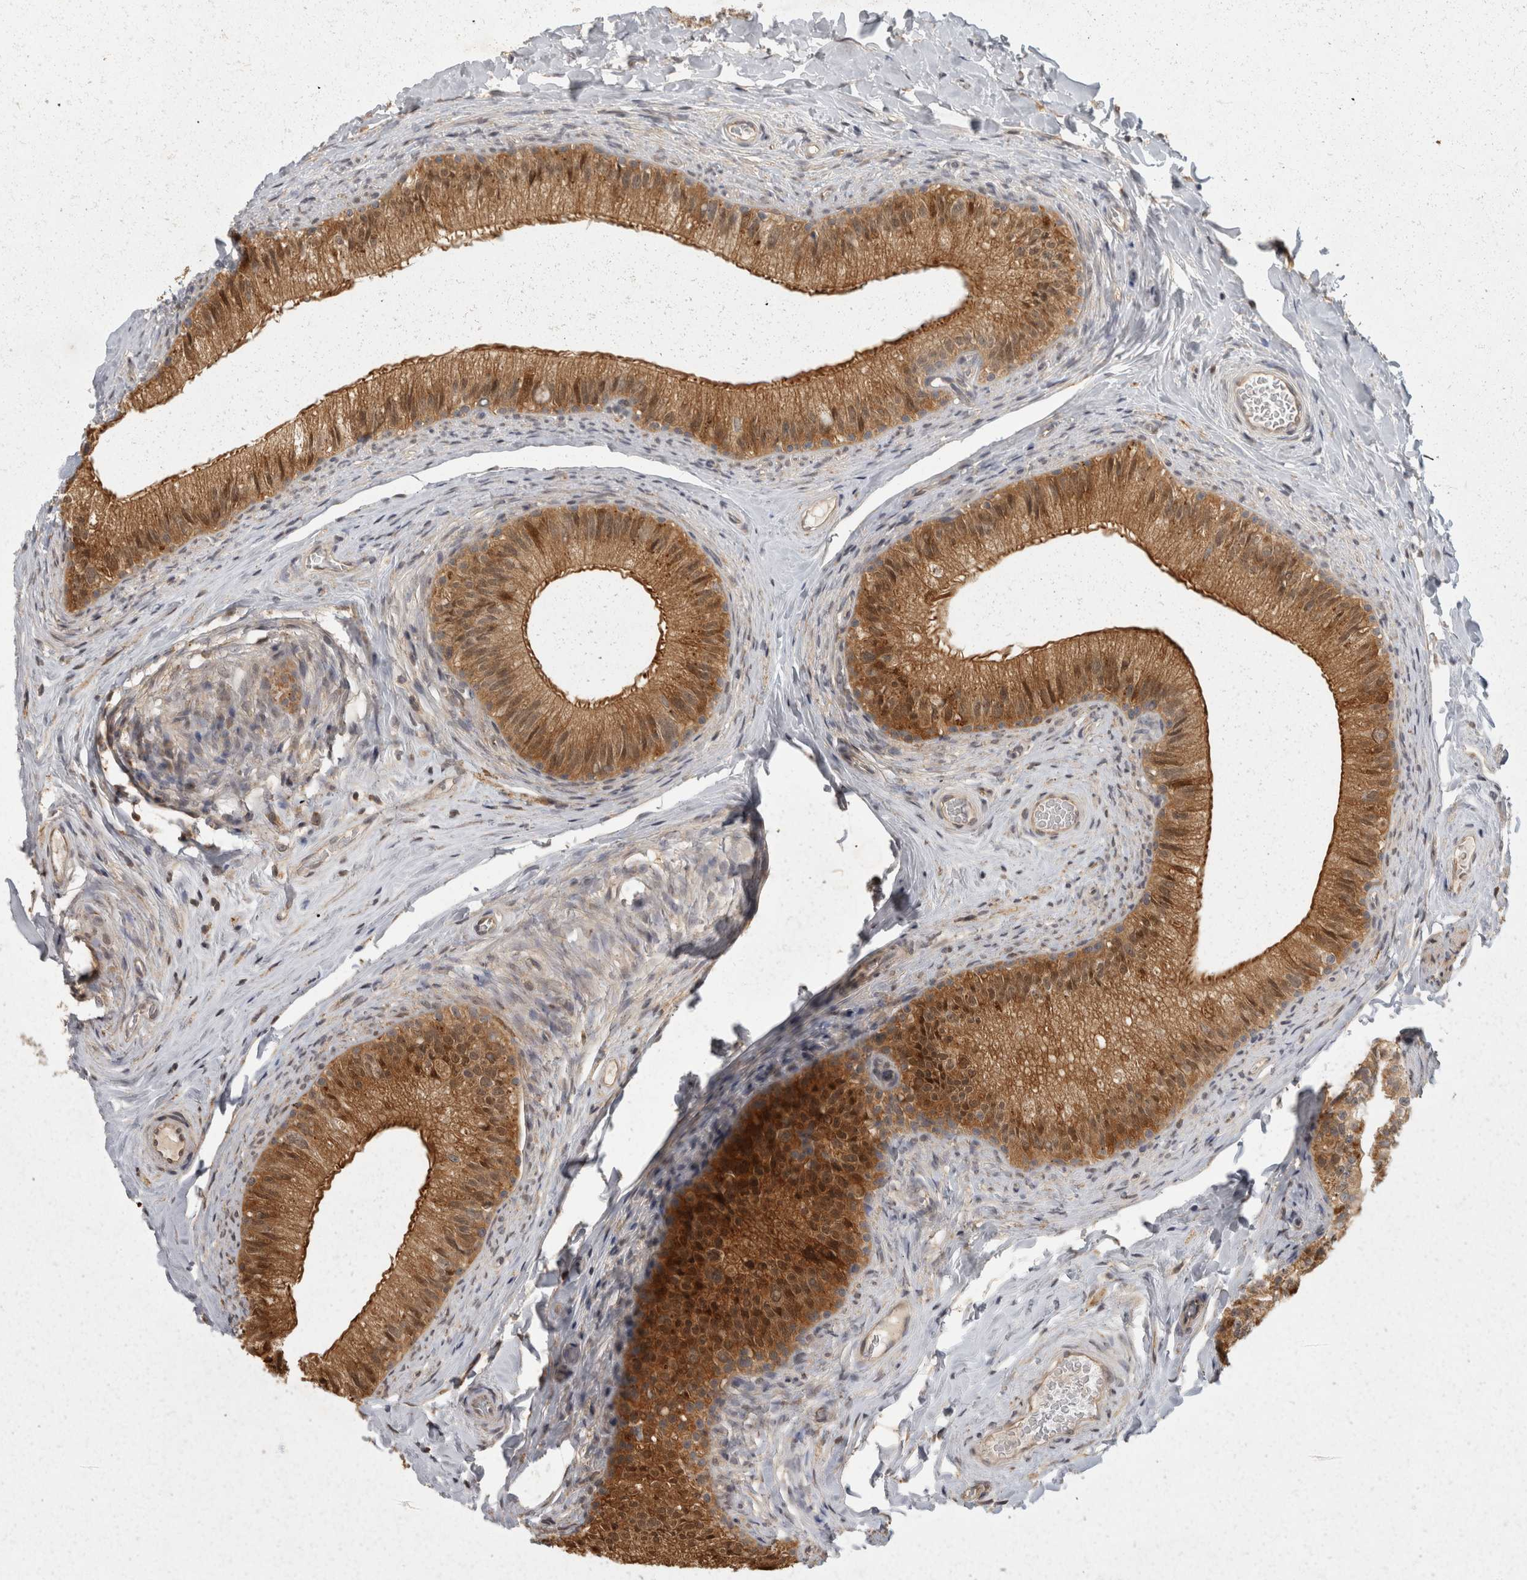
{"staining": {"intensity": "moderate", "quantity": ">75%", "location": "cytoplasmic/membranous"}, "tissue": "epididymis", "cell_type": "Glandular cells", "image_type": "normal", "snomed": [{"axis": "morphology", "description": "Normal tissue, NOS"}, {"axis": "topography", "description": "Epididymis"}], "caption": "Immunohistochemistry image of normal human epididymis stained for a protein (brown), which shows medium levels of moderate cytoplasmic/membranous expression in about >75% of glandular cells.", "gene": "ACAT2", "patient": {"sex": "male", "age": 49}}